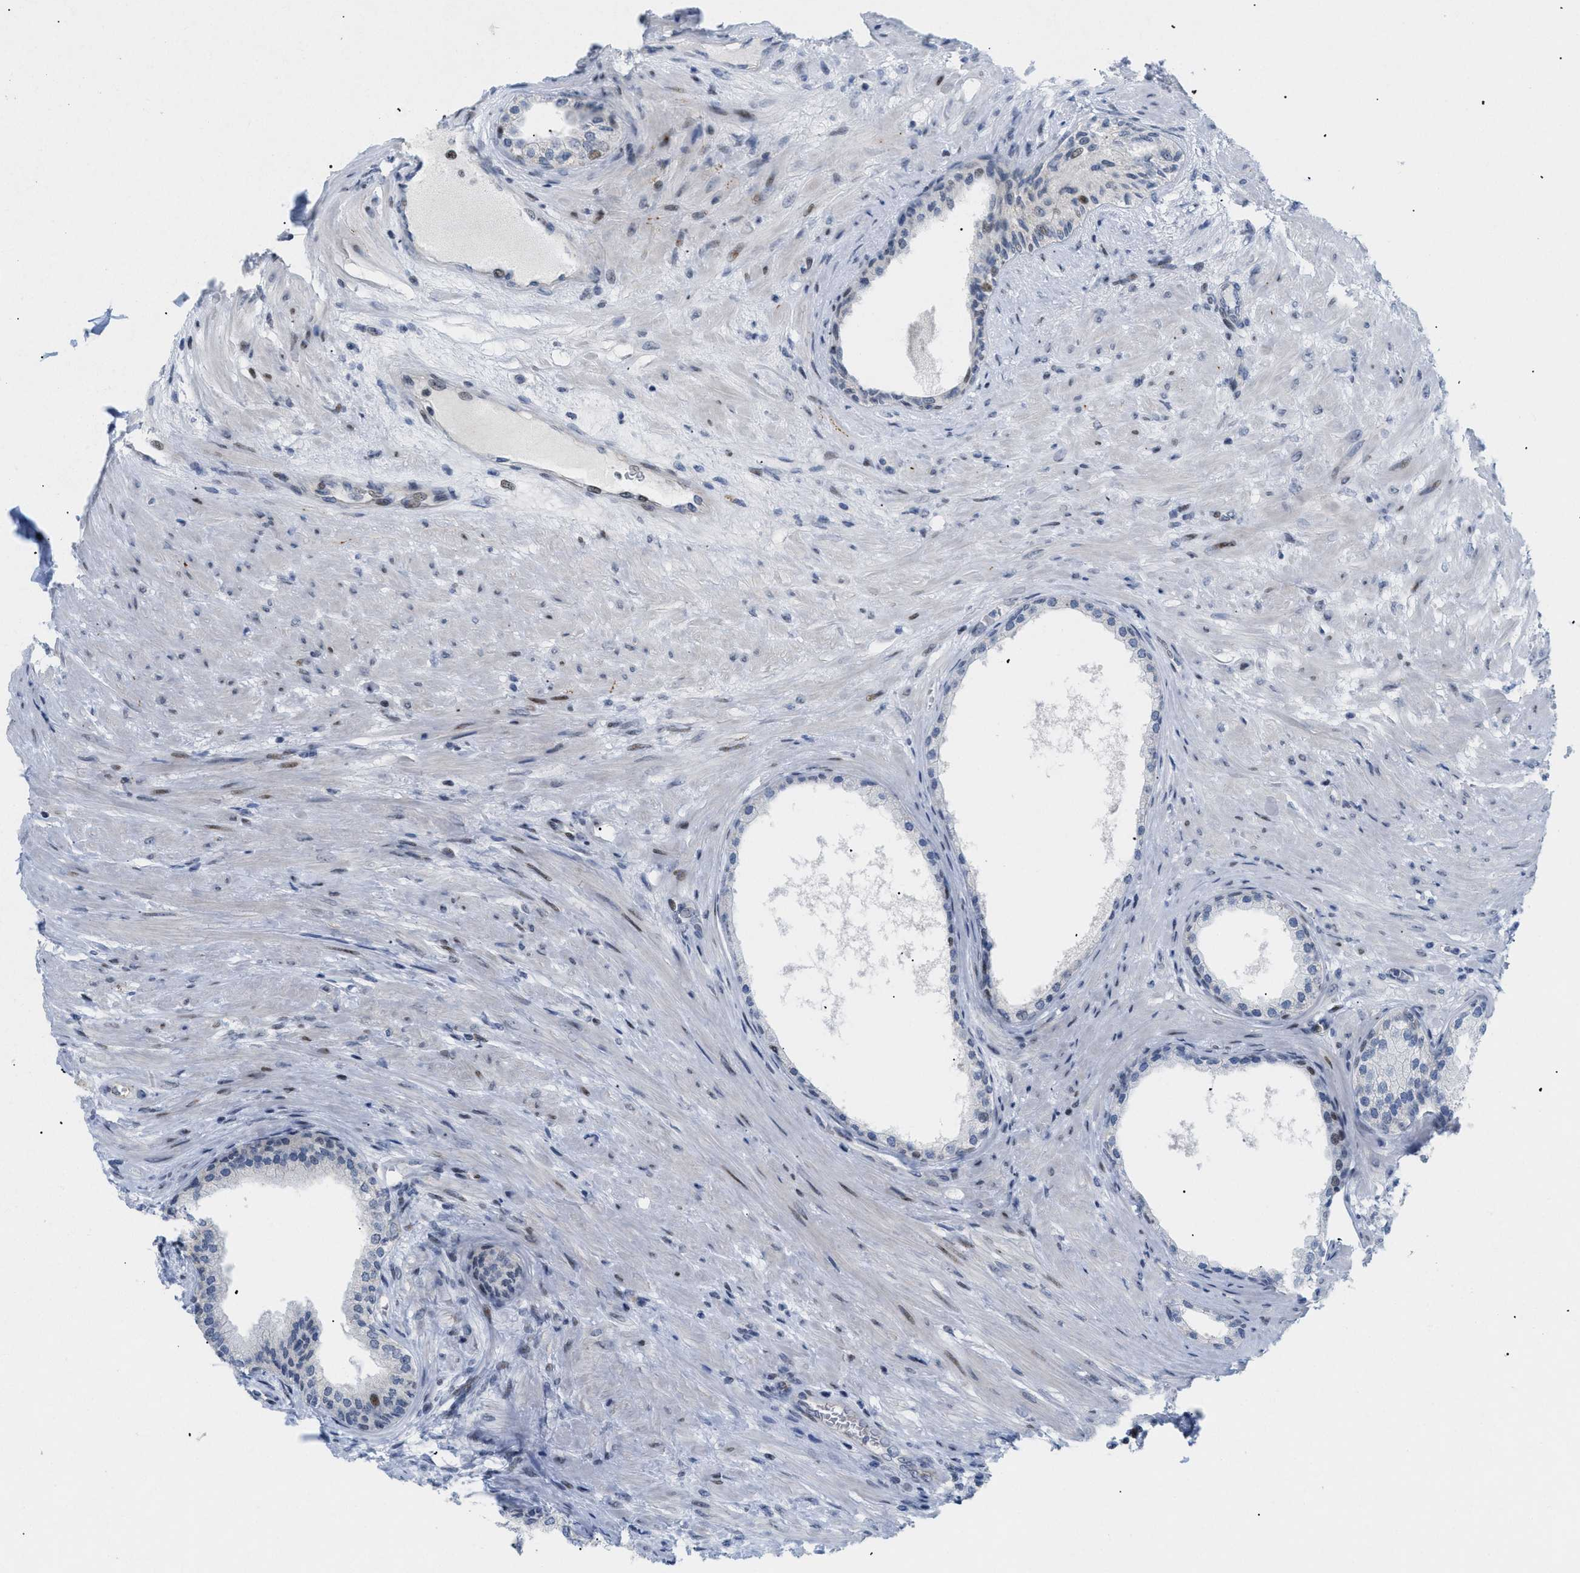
{"staining": {"intensity": "moderate", "quantity": "<25%", "location": "nuclear"}, "tissue": "prostate", "cell_type": "Glandular cells", "image_type": "normal", "snomed": [{"axis": "morphology", "description": "Normal tissue, NOS"}, {"axis": "topography", "description": "Prostate"}], "caption": "Protein analysis of normal prostate displays moderate nuclear expression in approximately <25% of glandular cells. (IHC, brightfield microscopy, high magnification).", "gene": "MED1", "patient": {"sex": "male", "age": 76}}